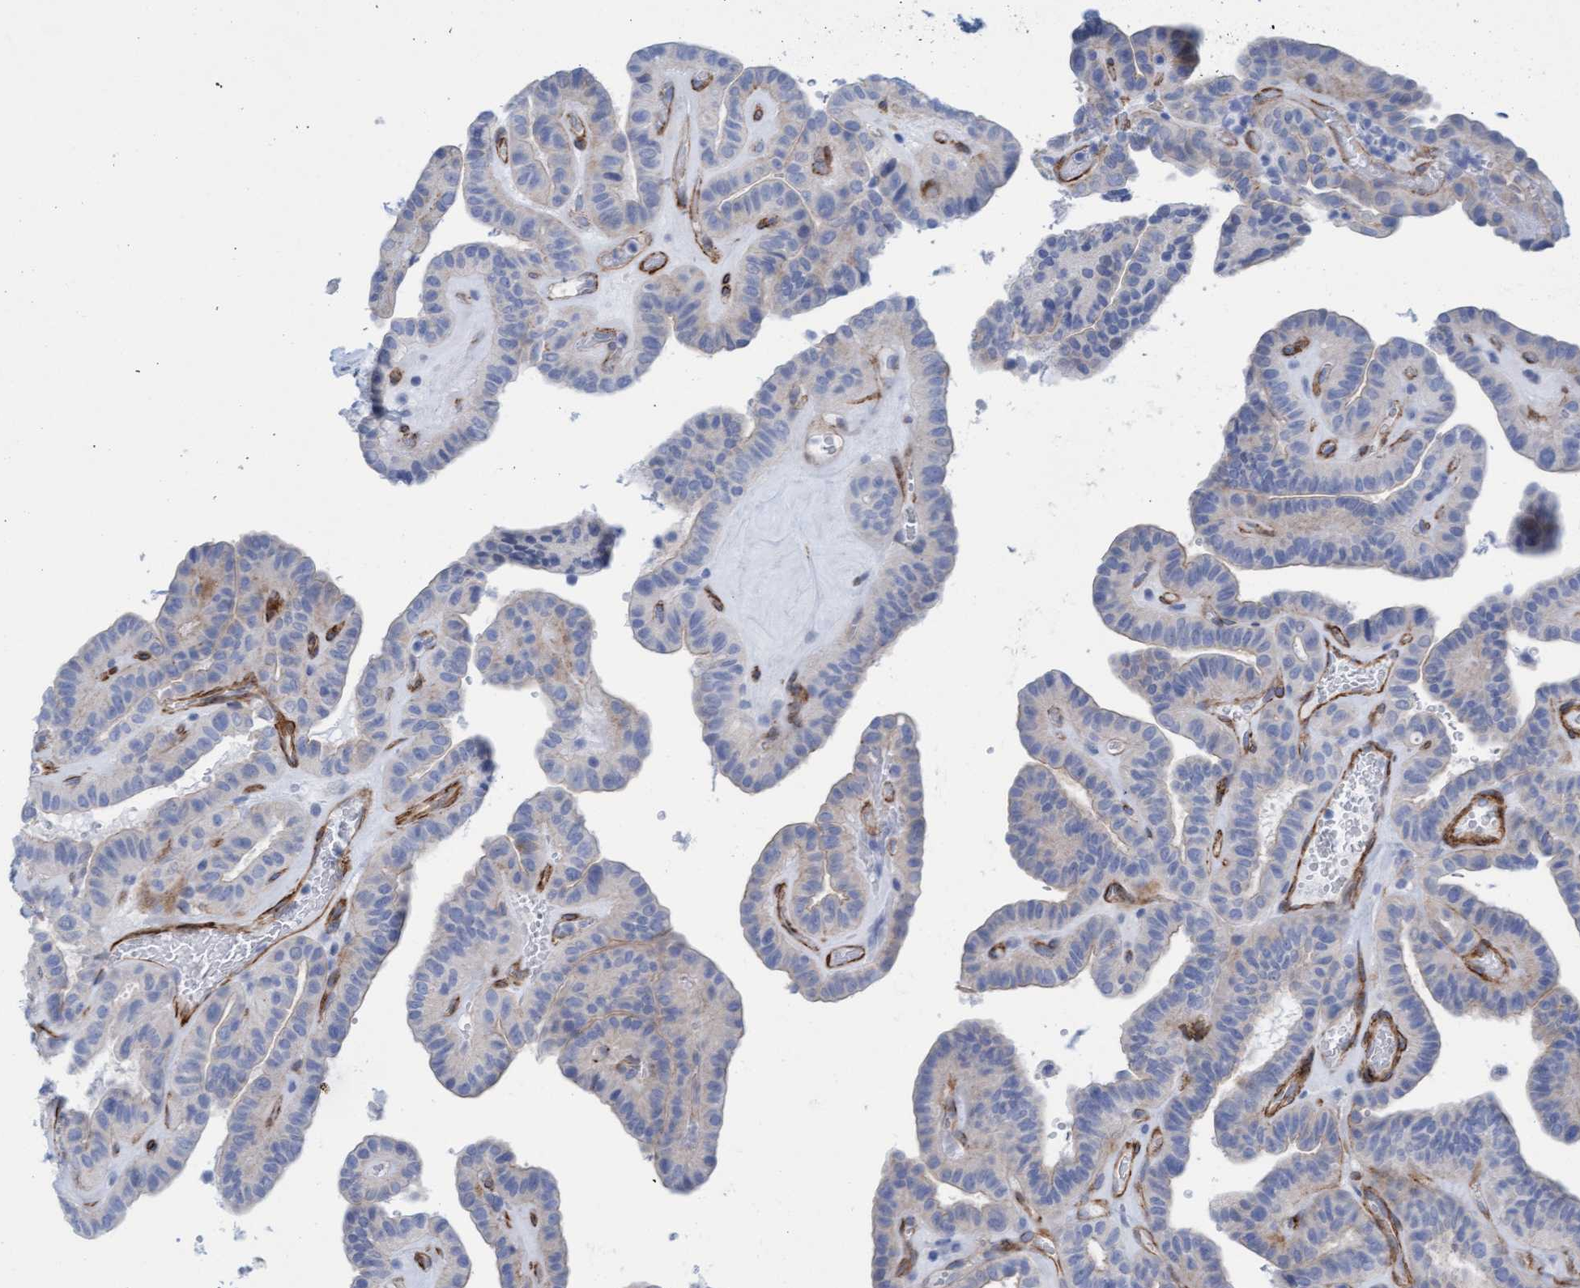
{"staining": {"intensity": "negative", "quantity": "none", "location": "none"}, "tissue": "thyroid cancer", "cell_type": "Tumor cells", "image_type": "cancer", "snomed": [{"axis": "morphology", "description": "Papillary adenocarcinoma, NOS"}, {"axis": "topography", "description": "Thyroid gland"}], "caption": "Immunohistochemistry (IHC) of human thyroid cancer (papillary adenocarcinoma) reveals no positivity in tumor cells.", "gene": "MTFR1", "patient": {"sex": "male", "age": 77}}